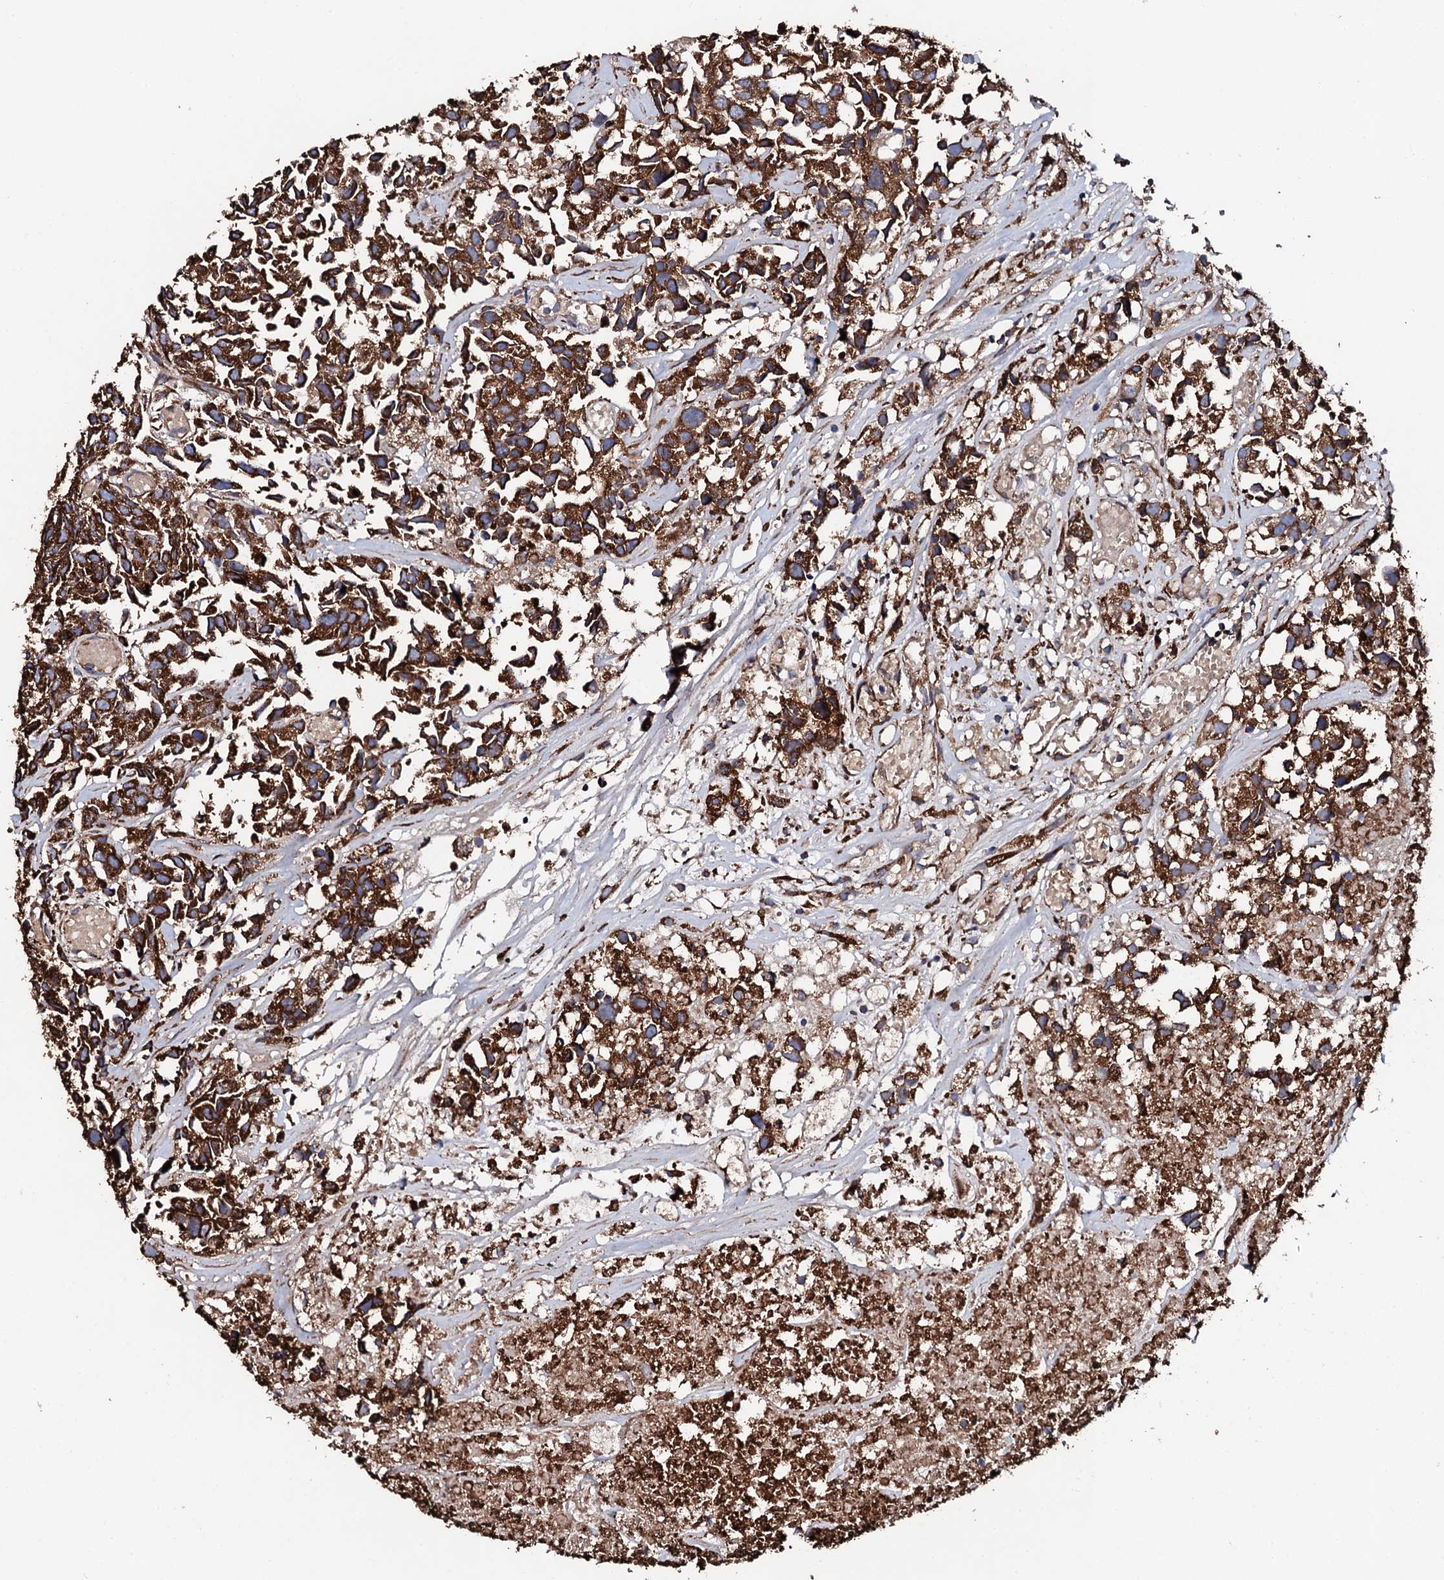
{"staining": {"intensity": "strong", "quantity": ">75%", "location": "cytoplasmic/membranous"}, "tissue": "urothelial cancer", "cell_type": "Tumor cells", "image_type": "cancer", "snomed": [{"axis": "morphology", "description": "Urothelial carcinoma, High grade"}, {"axis": "topography", "description": "Urinary bladder"}], "caption": "An immunohistochemistry (IHC) histopathology image of tumor tissue is shown. Protein staining in brown shows strong cytoplasmic/membranous positivity in urothelial cancer within tumor cells.", "gene": "CKAP5", "patient": {"sex": "female", "age": 75}}